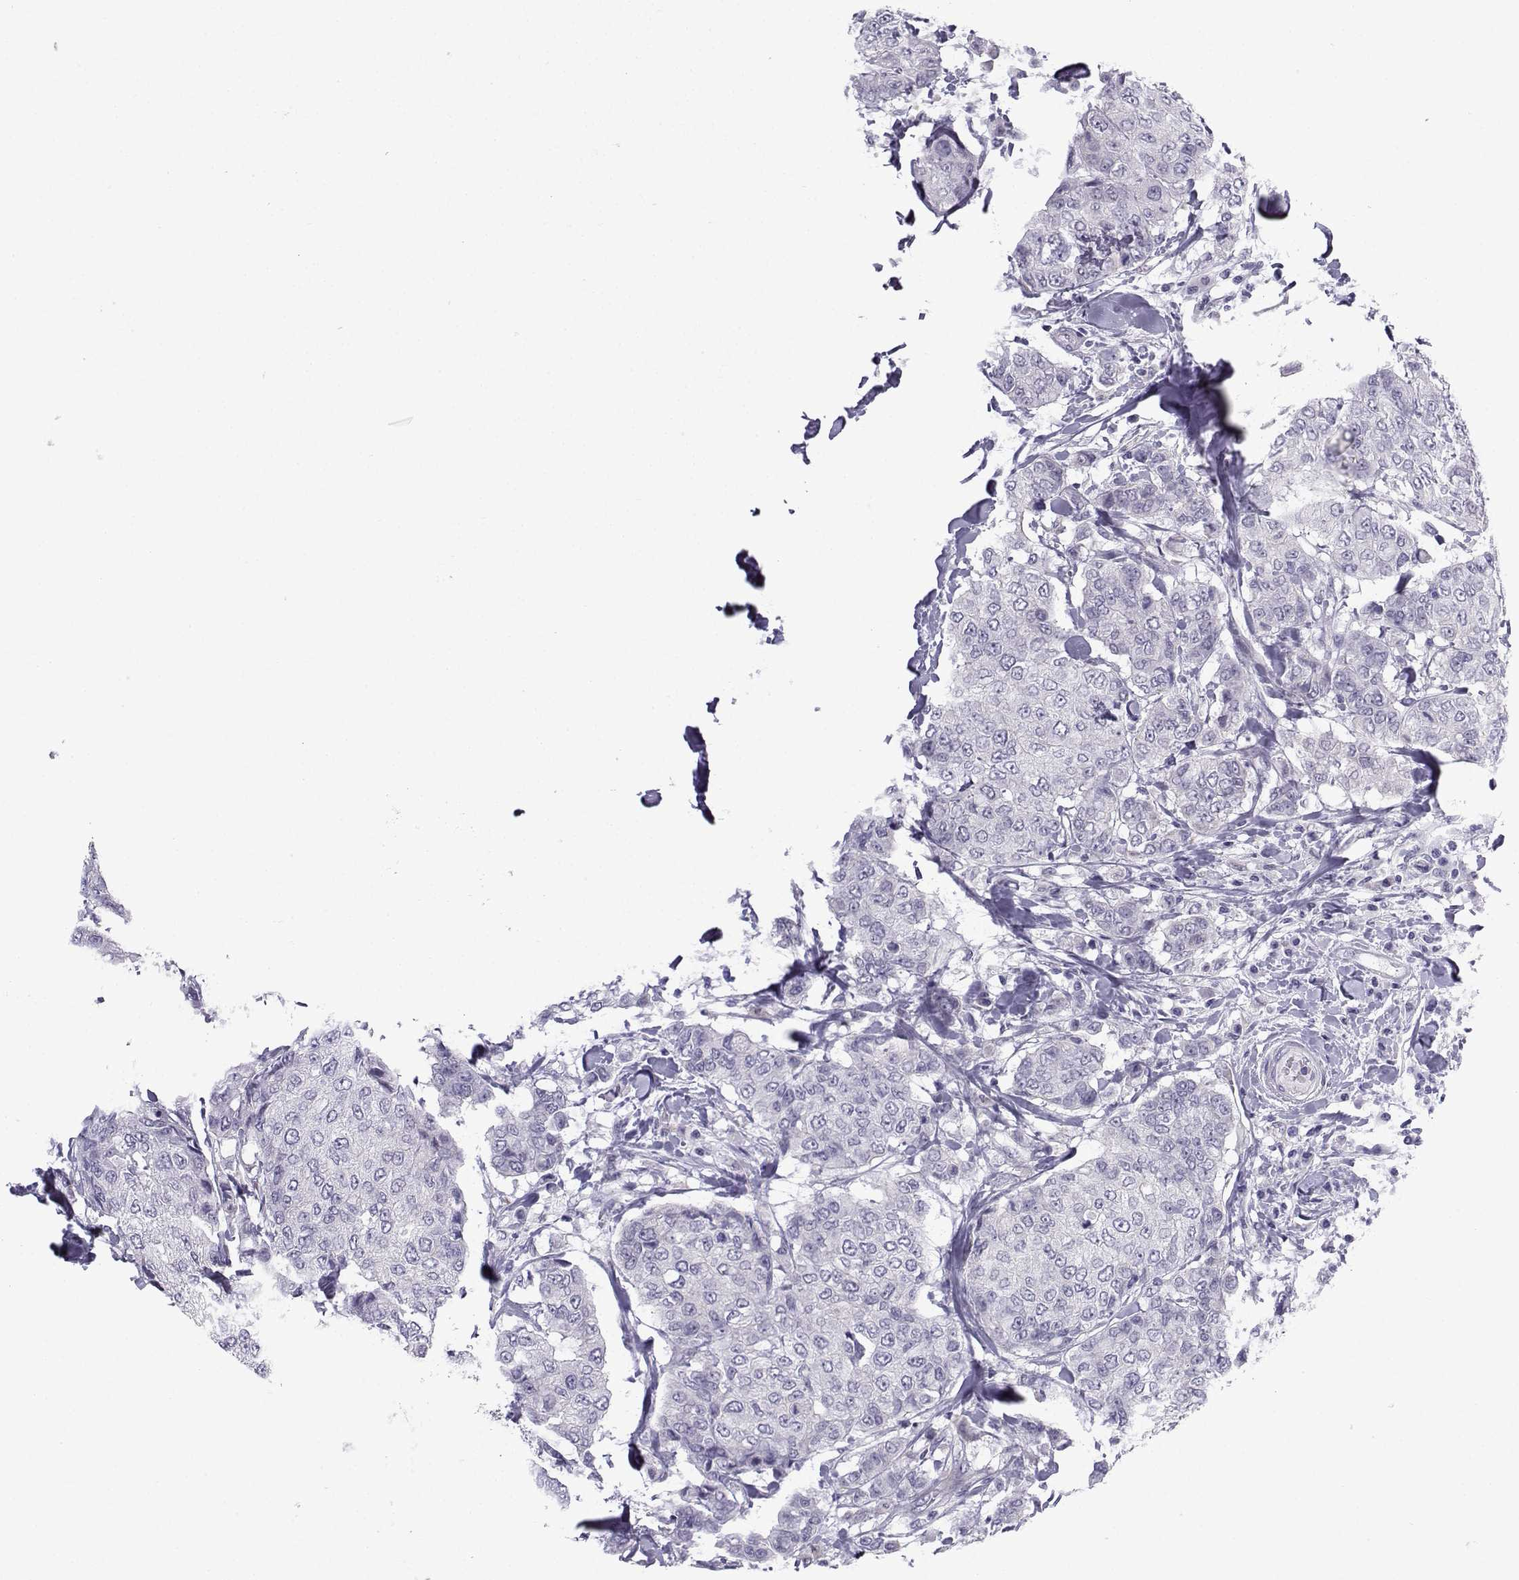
{"staining": {"intensity": "negative", "quantity": "none", "location": "none"}, "tissue": "breast cancer", "cell_type": "Tumor cells", "image_type": "cancer", "snomed": [{"axis": "morphology", "description": "Duct carcinoma"}, {"axis": "topography", "description": "Breast"}], "caption": "Immunohistochemistry histopathology image of neoplastic tissue: breast cancer stained with DAB shows no significant protein expression in tumor cells.", "gene": "CFAP53", "patient": {"sex": "female", "age": 27}}